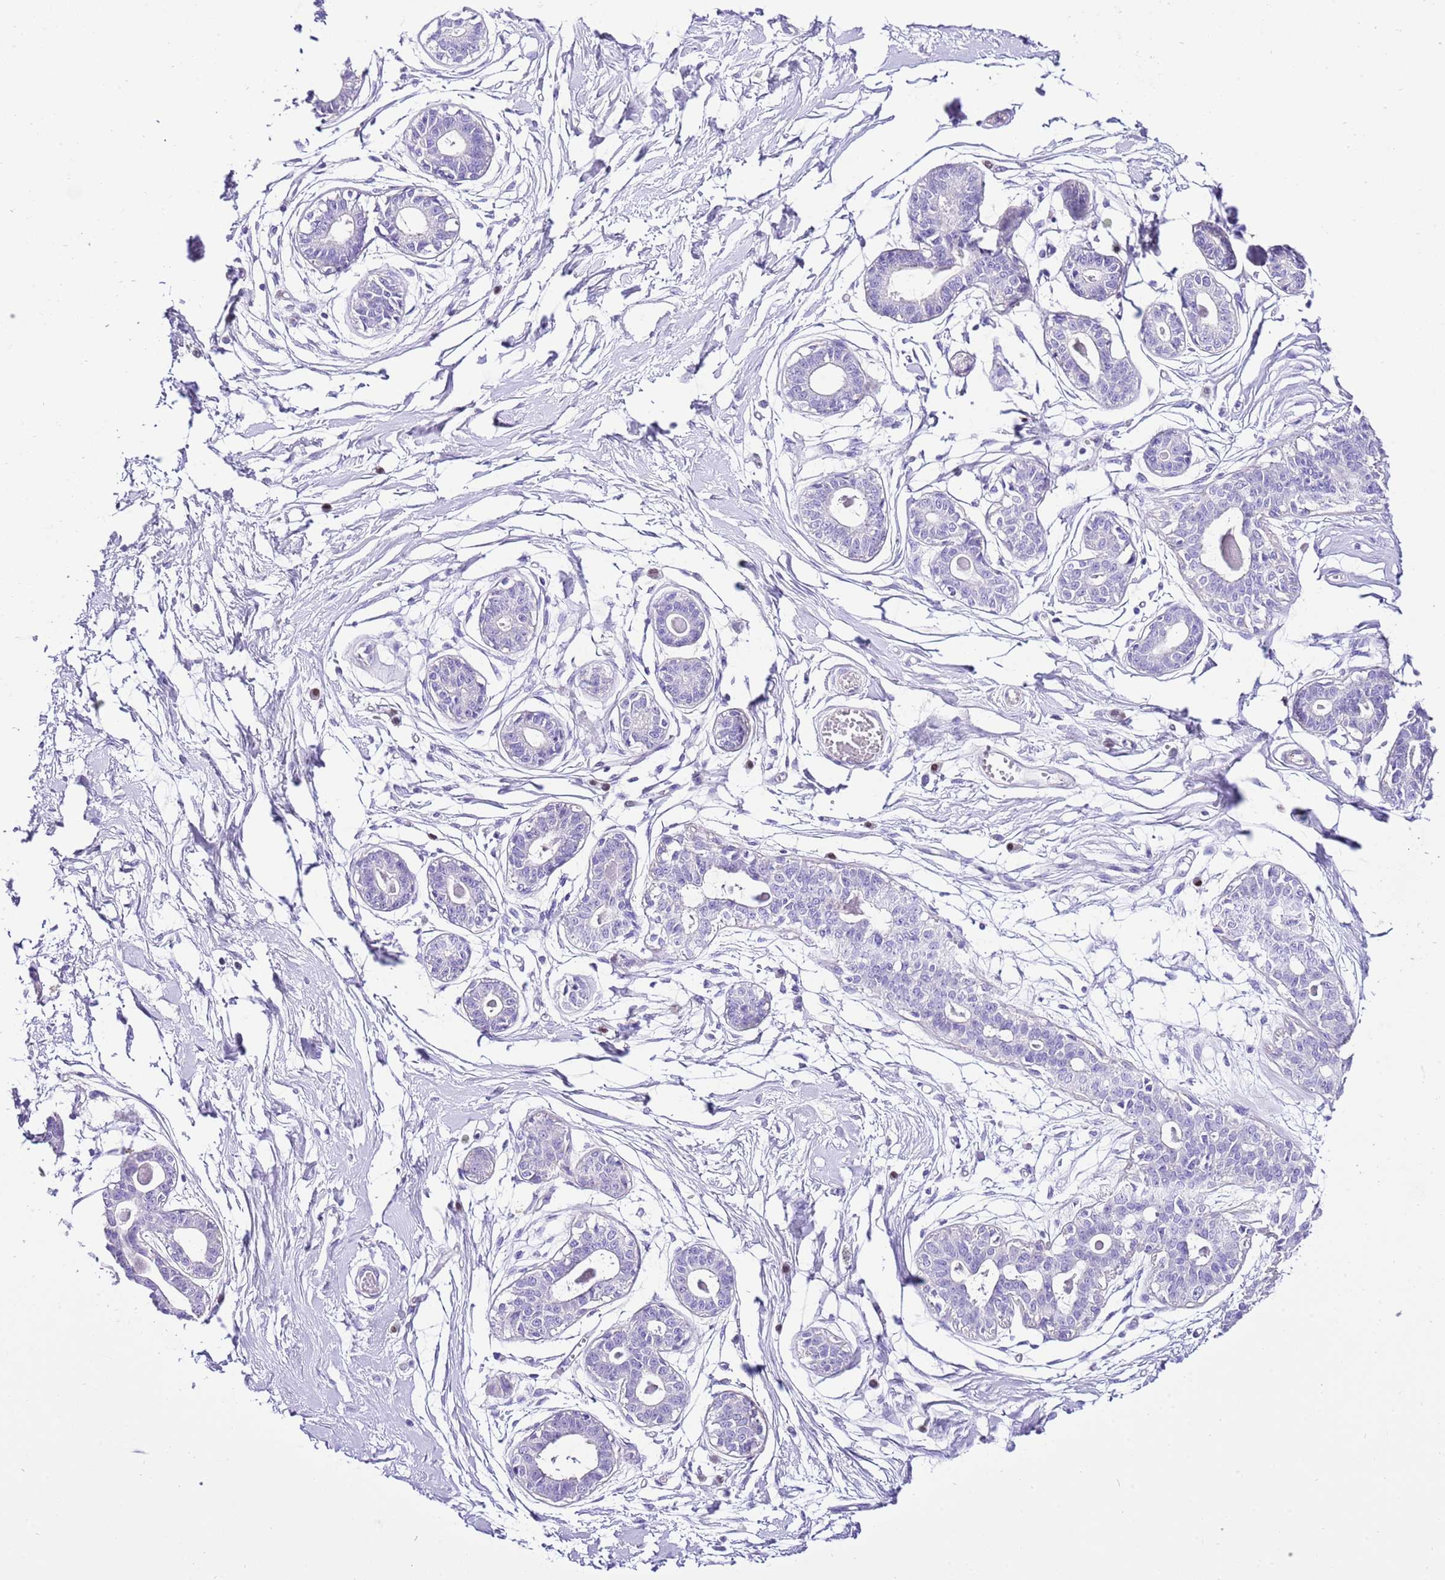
{"staining": {"intensity": "negative", "quantity": "none", "location": "none"}, "tissue": "breast", "cell_type": "Adipocytes", "image_type": "normal", "snomed": [{"axis": "morphology", "description": "Normal tissue, NOS"}, {"axis": "topography", "description": "Breast"}], "caption": "High magnification brightfield microscopy of benign breast stained with DAB (3,3'-diaminobenzidine) (brown) and counterstained with hematoxylin (blue): adipocytes show no significant expression. (DAB (3,3'-diaminobenzidine) immunohistochemistry (IHC) with hematoxylin counter stain).", "gene": "BHLHA15", "patient": {"sex": "female", "age": 45}}